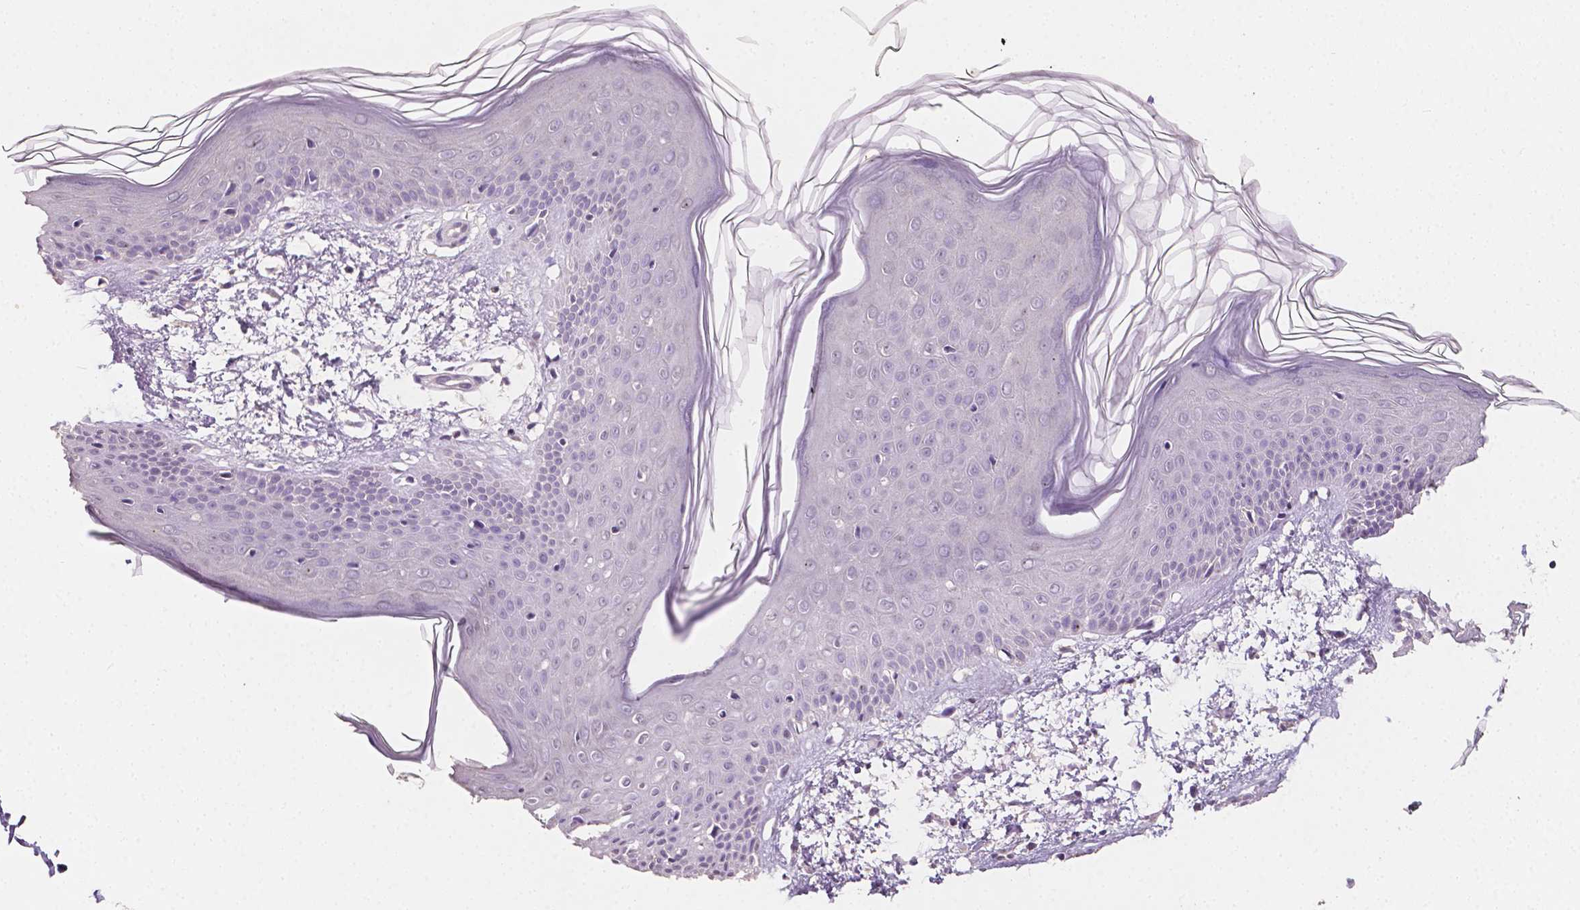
{"staining": {"intensity": "negative", "quantity": "none", "location": "none"}, "tissue": "skin", "cell_type": "Fibroblasts", "image_type": "normal", "snomed": [{"axis": "morphology", "description": "Normal tissue, NOS"}, {"axis": "topography", "description": "Skin"}], "caption": "The photomicrograph displays no staining of fibroblasts in normal skin. (Stains: DAB immunohistochemistry (IHC) with hematoxylin counter stain, Microscopy: brightfield microscopy at high magnification).", "gene": "TAL1", "patient": {"sex": "female", "age": 62}}